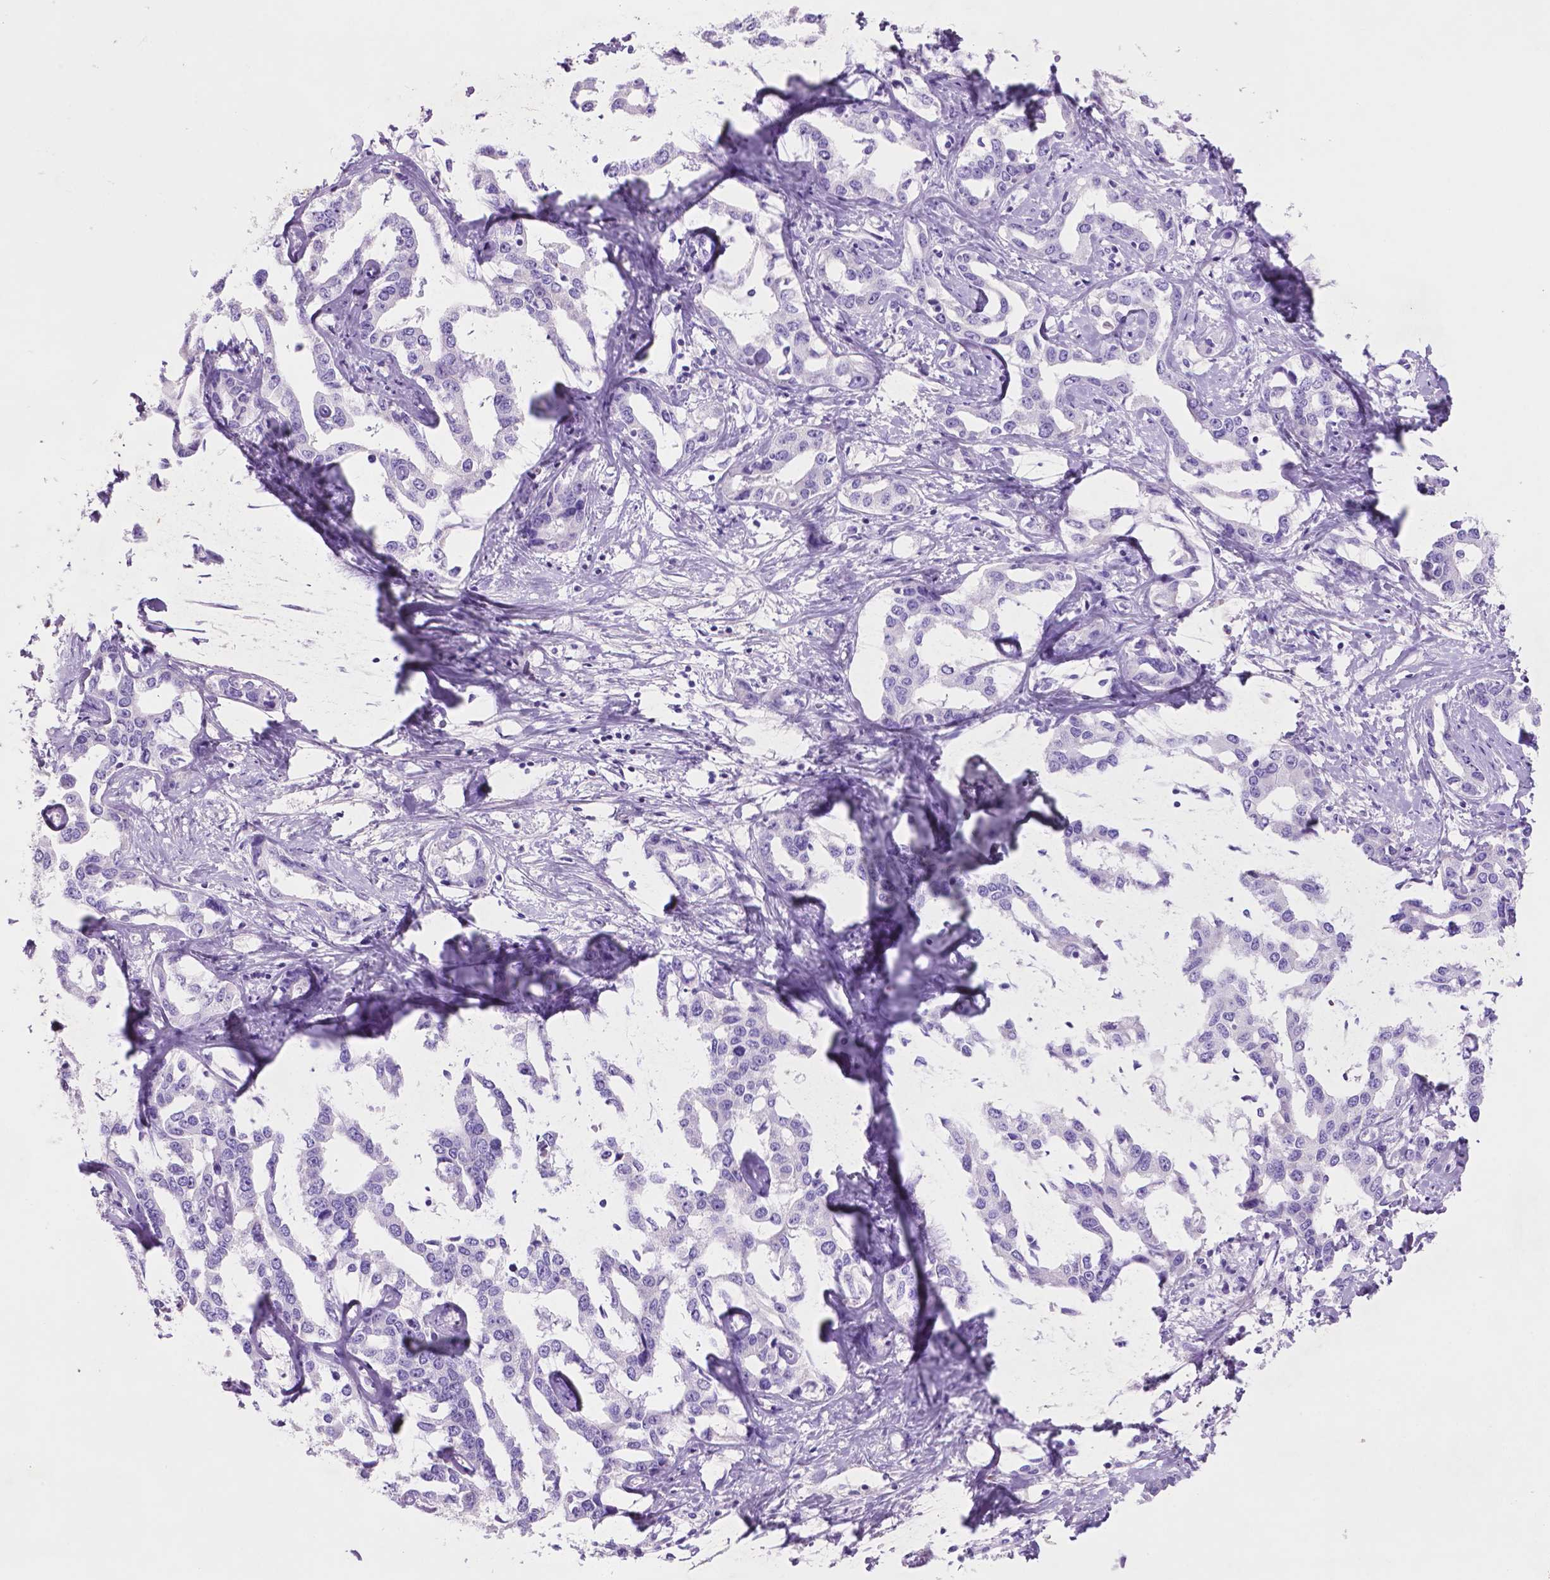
{"staining": {"intensity": "negative", "quantity": "none", "location": "none"}, "tissue": "liver cancer", "cell_type": "Tumor cells", "image_type": "cancer", "snomed": [{"axis": "morphology", "description": "Cholangiocarcinoma"}, {"axis": "topography", "description": "Liver"}], "caption": "Protein analysis of cholangiocarcinoma (liver) exhibits no significant positivity in tumor cells.", "gene": "POU4F1", "patient": {"sex": "male", "age": 59}}